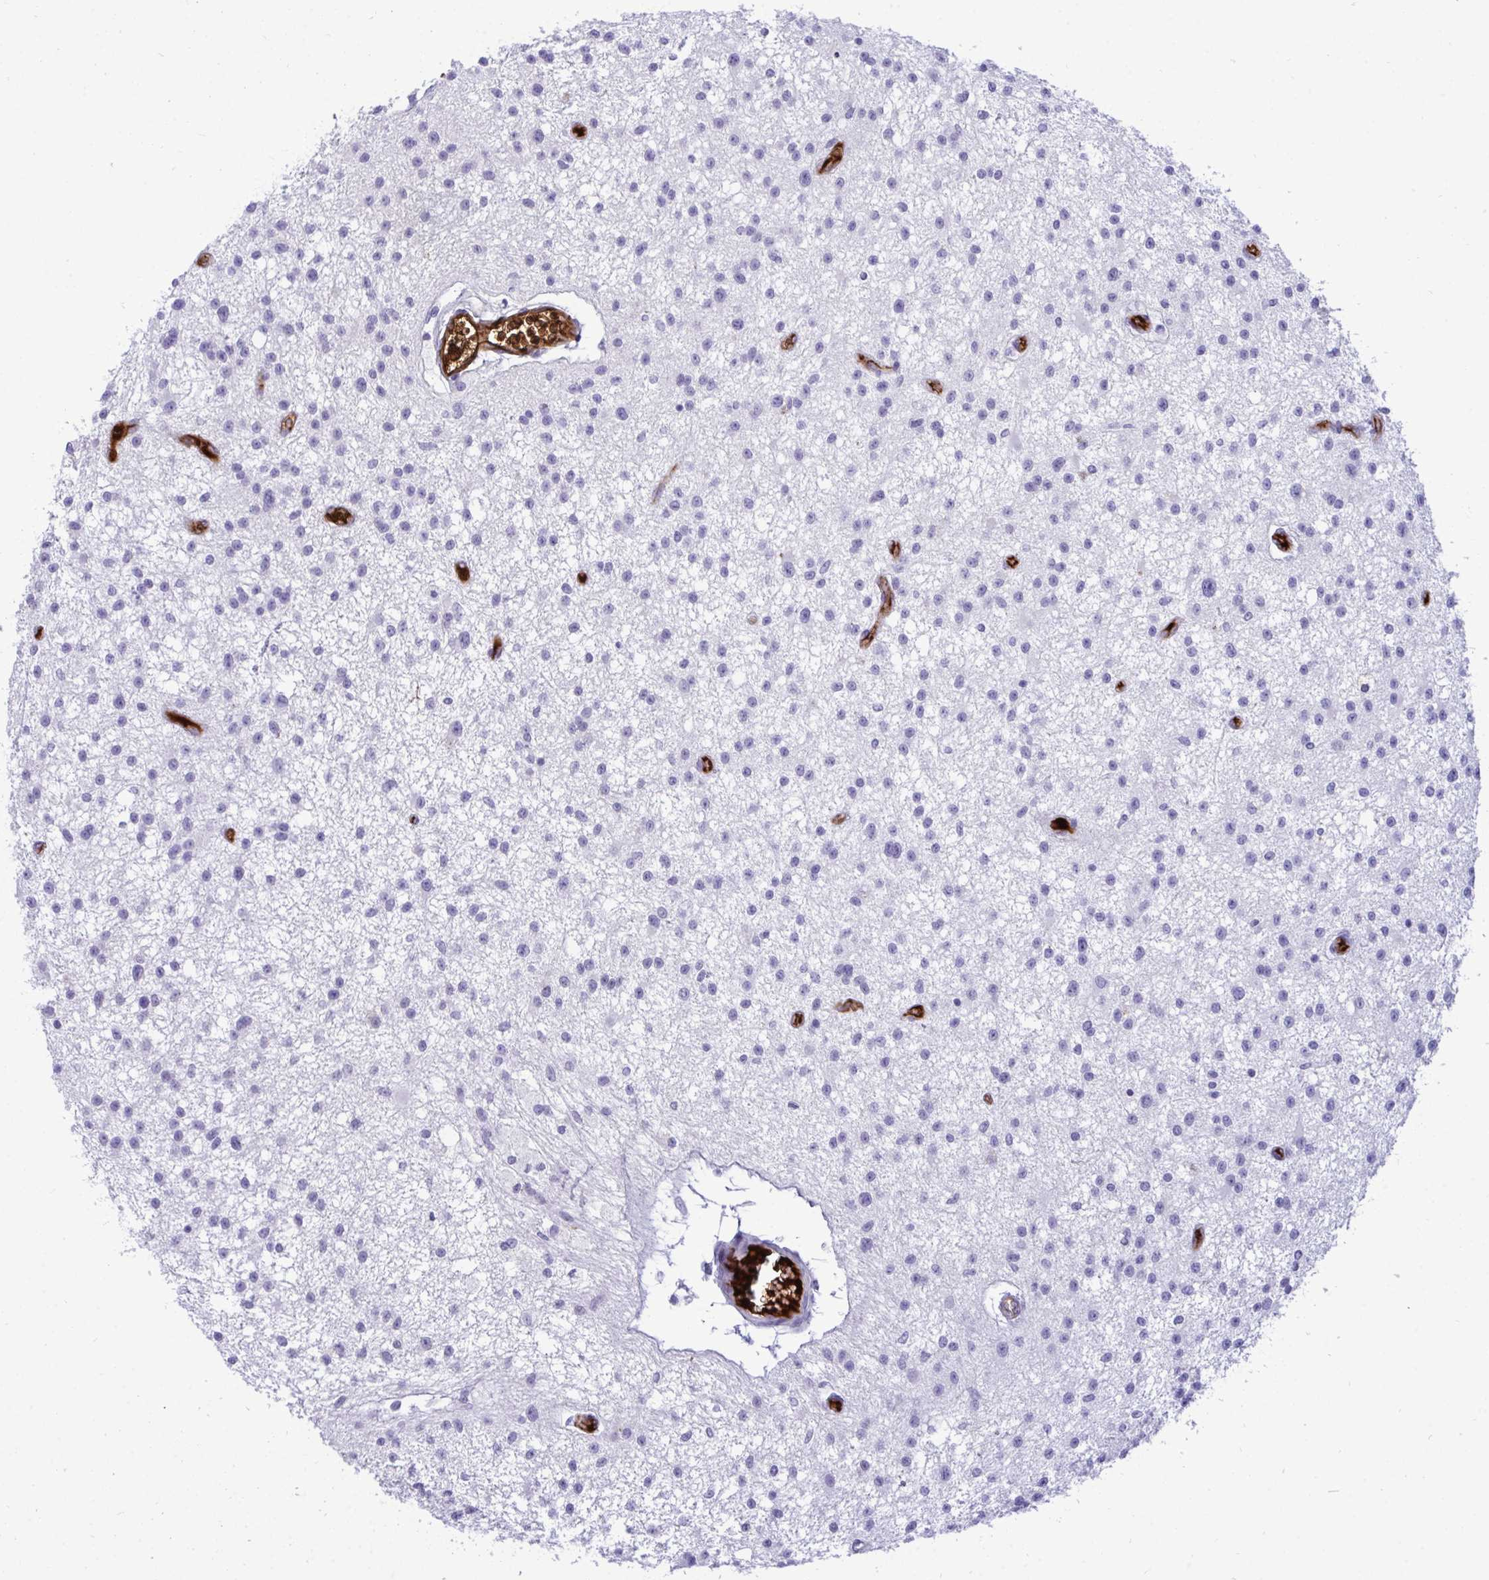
{"staining": {"intensity": "negative", "quantity": "none", "location": "none"}, "tissue": "glioma", "cell_type": "Tumor cells", "image_type": "cancer", "snomed": [{"axis": "morphology", "description": "Glioma, malignant, Low grade"}, {"axis": "topography", "description": "Brain"}], "caption": "IHC of human glioma exhibits no positivity in tumor cells. (Immunohistochemistry, brightfield microscopy, high magnification).", "gene": "F2", "patient": {"sex": "male", "age": 43}}